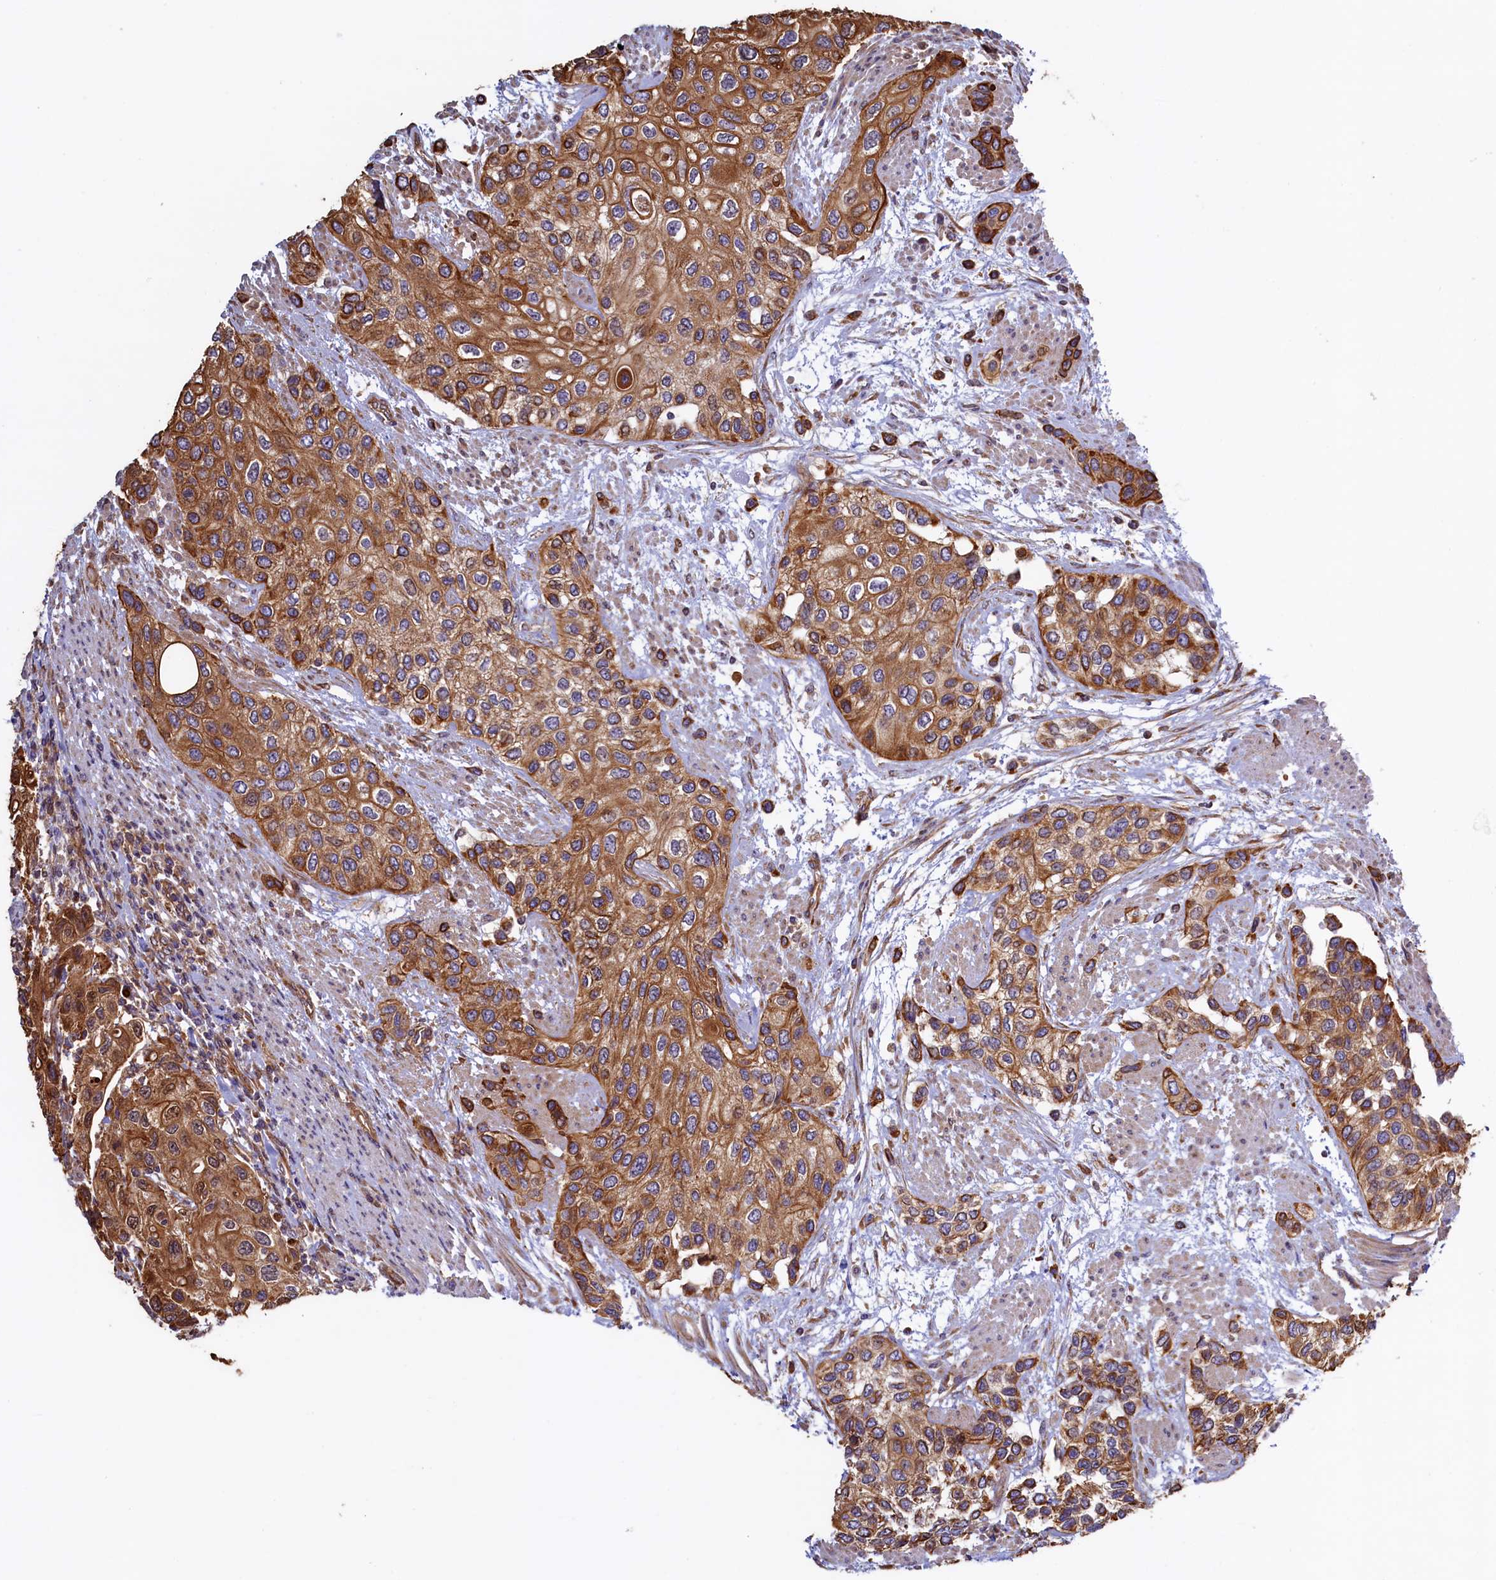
{"staining": {"intensity": "strong", "quantity": ">75%", "location": "cytoplasmic/membranous"}, "tissue": "urothelial cancer", "cell_type": "Tumor cells", "image_type": "cancer", "snomed": [{"axis": "morphology", "description": "Normal tissue, NOS"}, {"axis": "morphology", "description": "Urothelial carcinoma, High grade"}, {"axis": "topography", "description": "Vascular tissue"}, {"axis": "topography", "description": "Urinary bladder"}], "caption": "About >75% of tumor cells in human high-grade urothelial carcinoma demonstrate strong cytoplasmic/membranous protein expression as visualized by brown immunohistochemical staining.", "gene": "ATXN2L", "patient": {"sex": "female", "age": 56}}